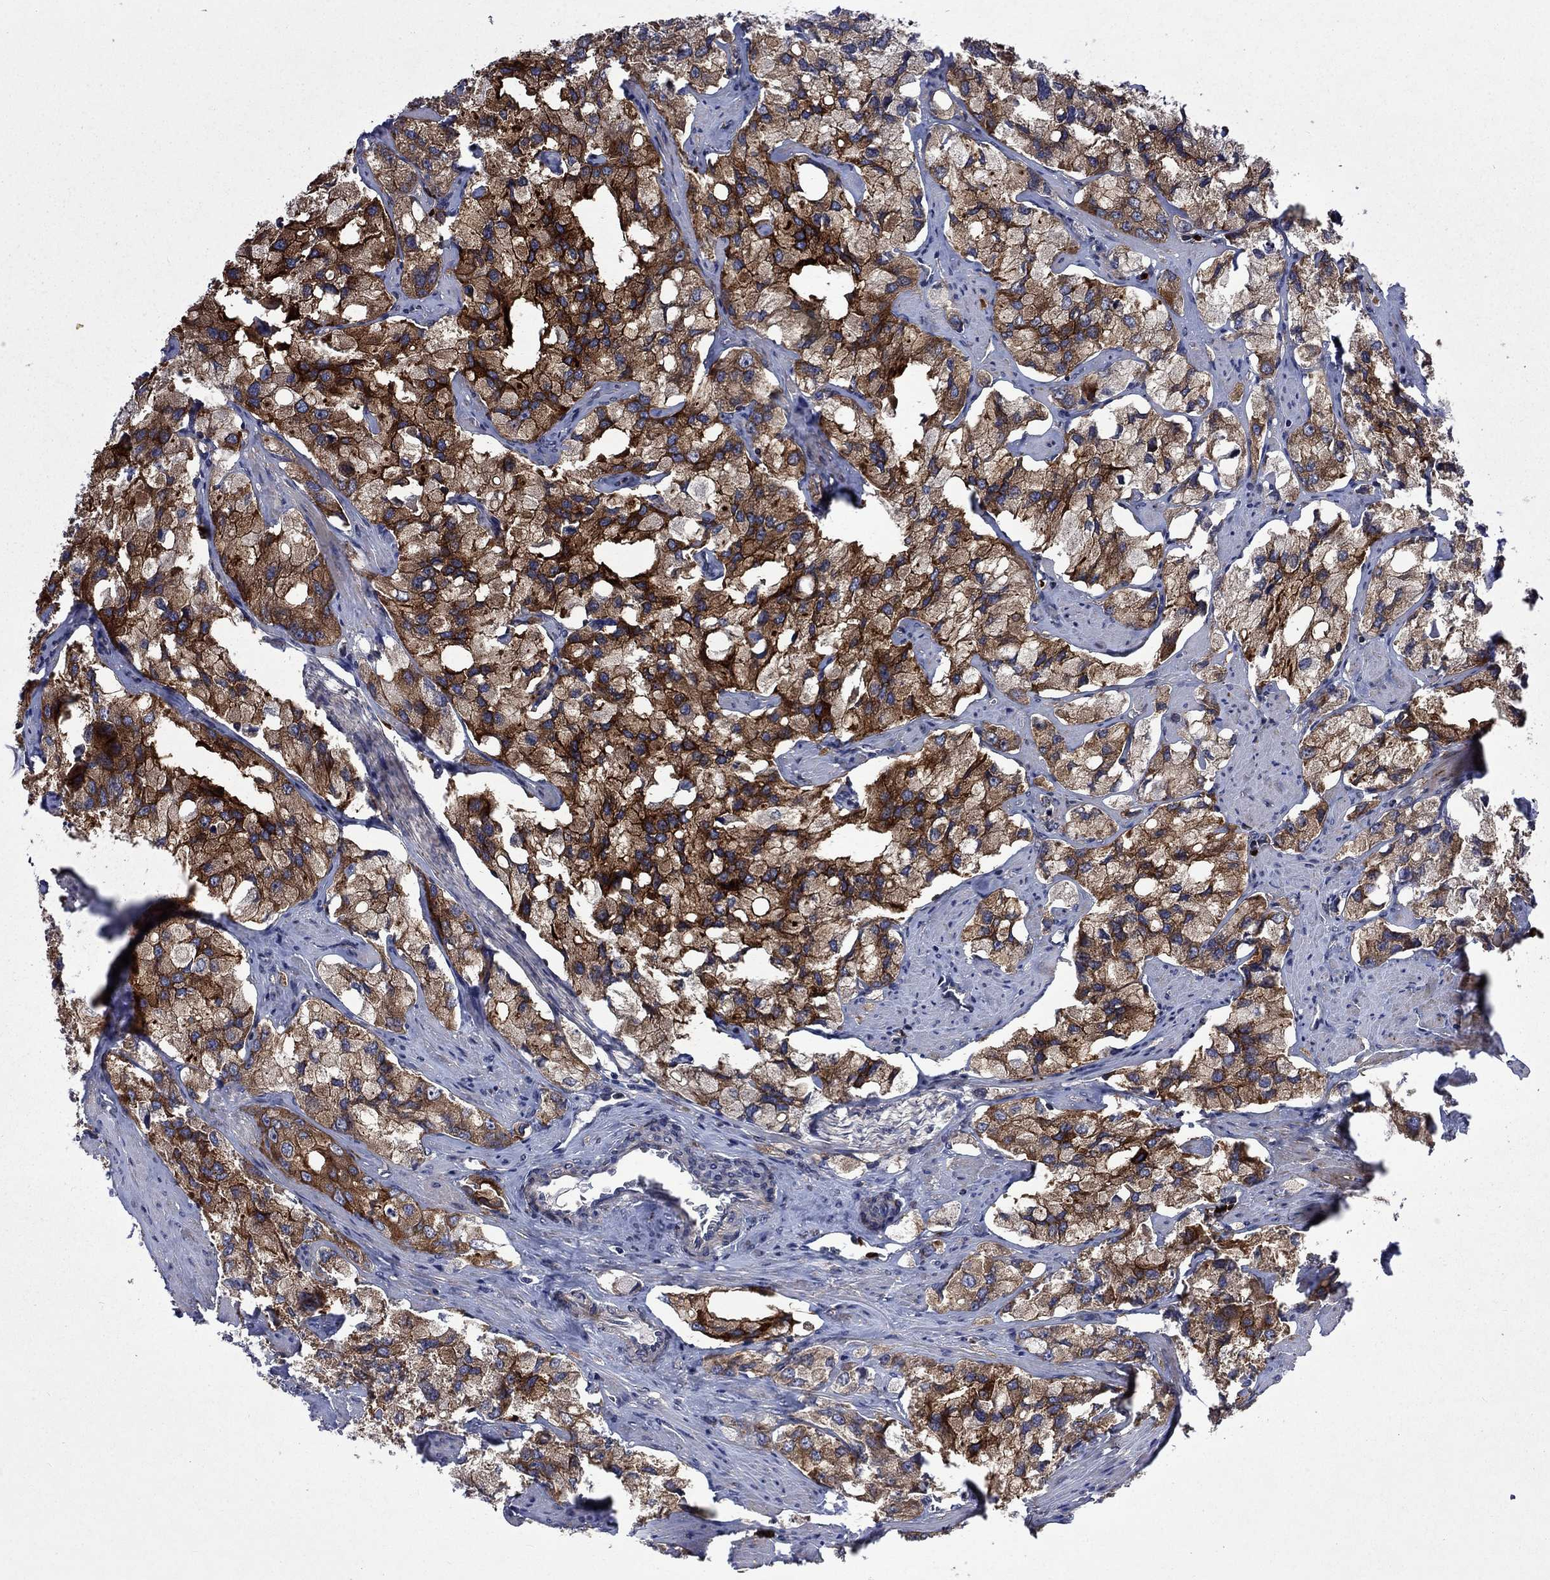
{"staining": {"intensity": "strong", "quantity": "25%-75%", "location": "cytoplasmic/membranous"}, "tissue": "prostate cancer", "cell_type": "Tumor cells", "image_type": "cancer", "snomed": [{"axis": "morphology", "description": "Adenocarcinoma, NOS"}, {"axis": "topography", "description": "Prostate and seminal vesicle, NOS"}, {"axis": "topography", "description": "Prostate"}], "caption": "Prostate cancer (adenocarcinoma) stained with IHC displays strong cytoplasmic/membranous staining in about 25%-75% of tumor cells. The staining is performed using DAB (3,3'-diaminobenzidine) brown chromogen to label protein expression. The nuclei are counter-stained blue using hematoxylin.", "gene": "TMEM33", "patient": {"sex": "male", "age": 64}}